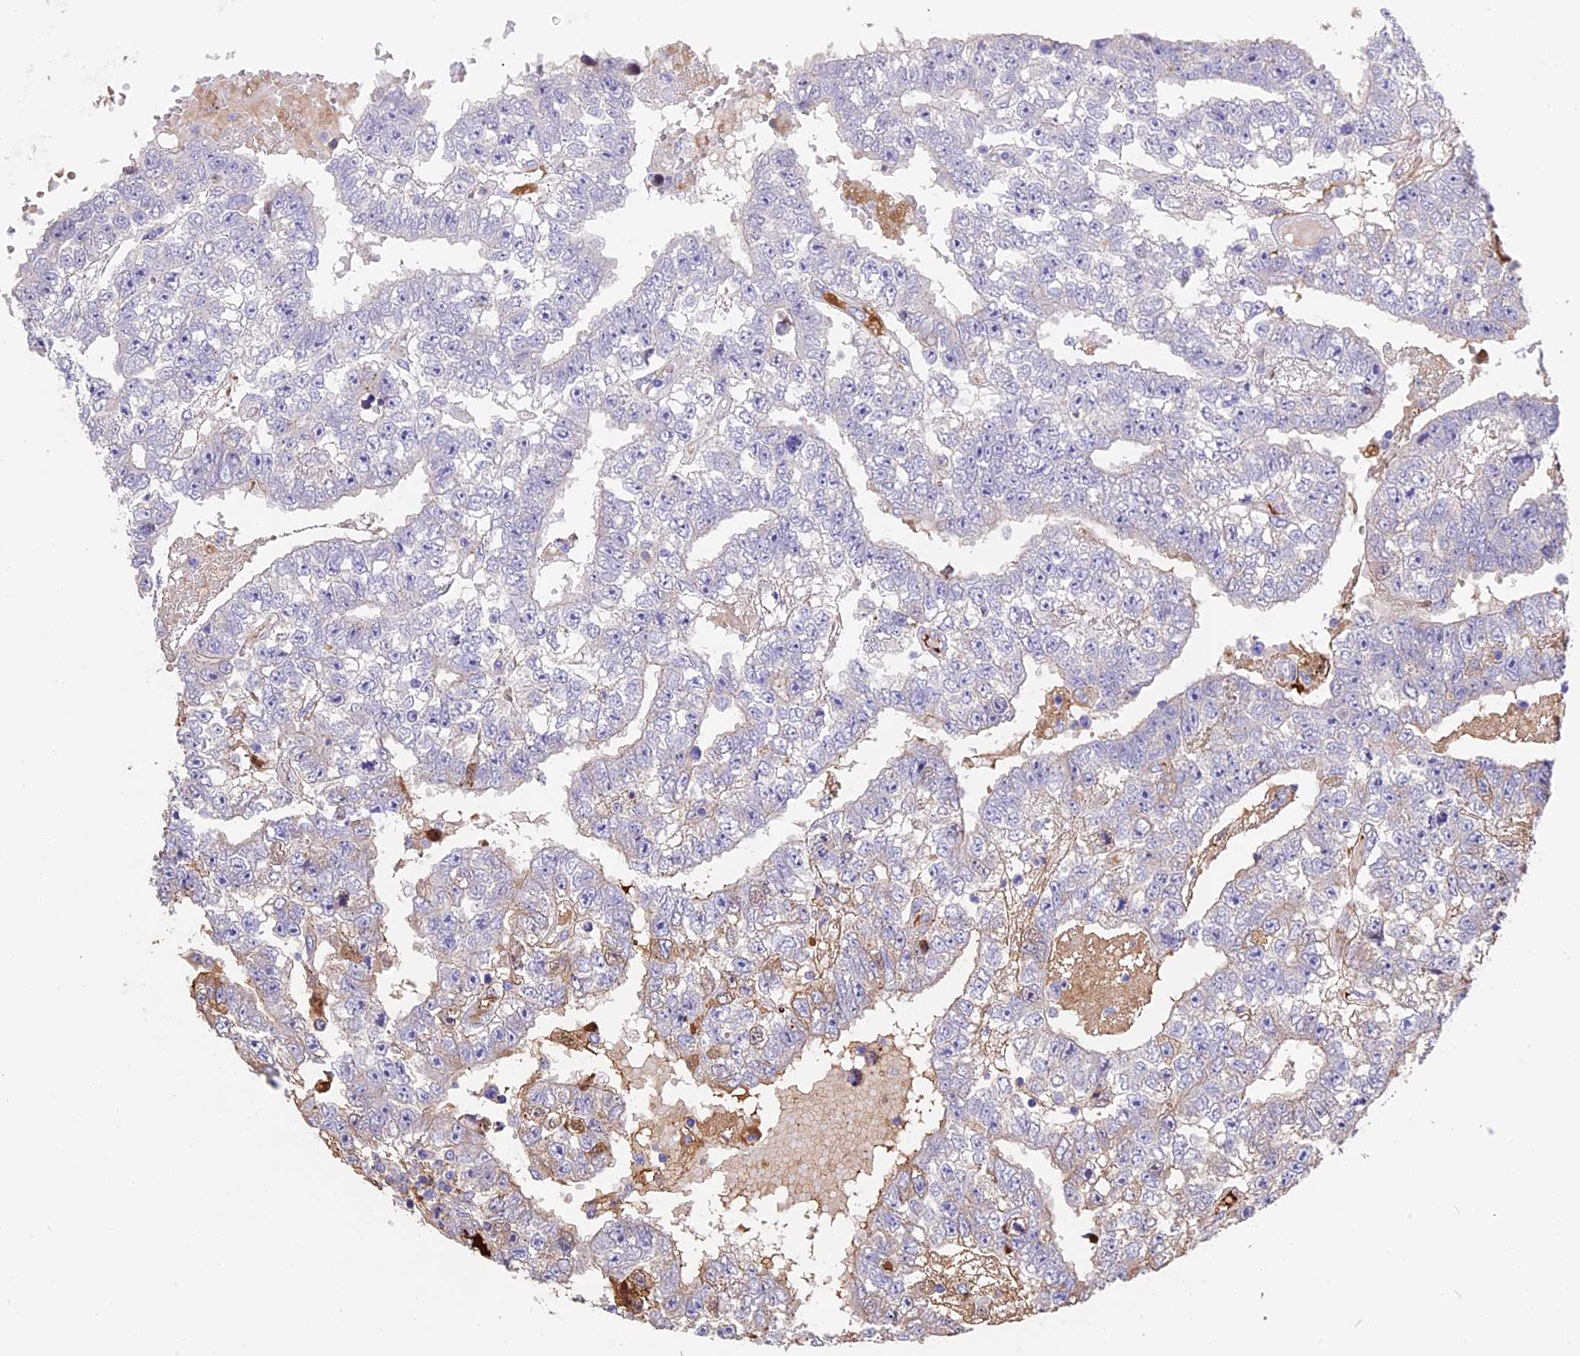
{"staining": {"intensity": "negative", "quantity": "none", "location": "none"}, "tissue": "testis cancer", "cell_type": "Tumor cells", "image_type": "cancer", "snomed": [{"axis": "morphology", "description": "Carcinoma, Embryonal, NOS"}, {"axis": "topography", "description": "Testis"}], "caption": "Immunohistochemistry (IHC) of testis cancer (embryonal carcinoma) shows no expression in tumor cells.", "gene": "MFSD2A", "patient": {"sex": "male", "age": 25}}